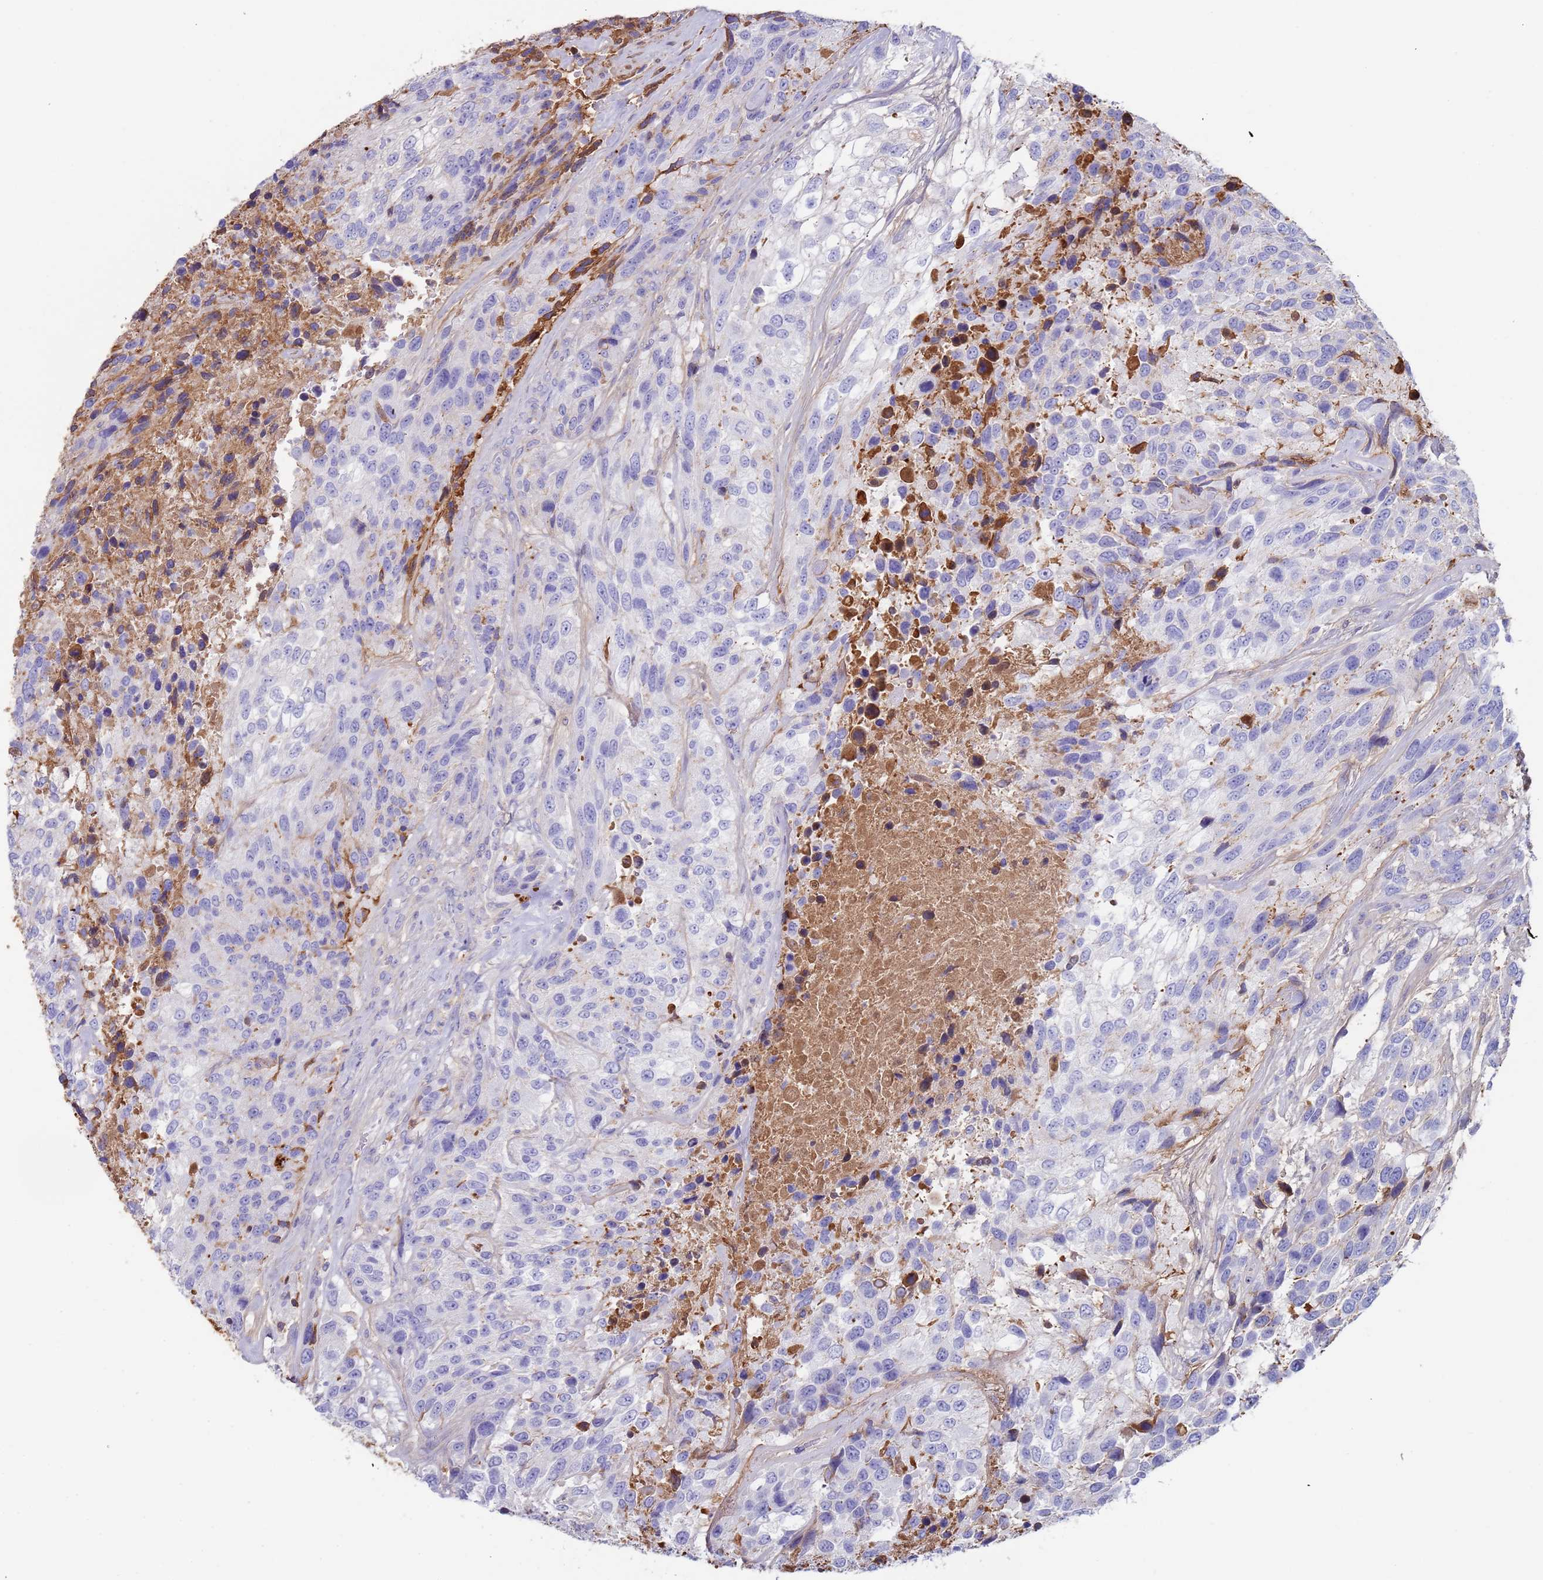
{"staining": {"intensity": "negative", "quantity": "none", "location": "none"}, "tissue": "urothelial cancer", "cell_type": "Tumor cells", "image_type": "cancer", "snomed": [{"axis": "morphology", "description": "Urothelial carcinoma, High grade"}, {"axis": "topography", "description": "Urinary bladder"}], "caption": "High-grade urothelial carcinoma was stained to show a protein in brown. There is no significant positivity in tumor cells. The staining was performed using DAB to visualize the protein expression in brown, while the nuclei were stained in blue with hematoxylin (Magnification: 20x).", "gene": "CYSLTR2", "patient": {"sex": "female", "age": 70}}